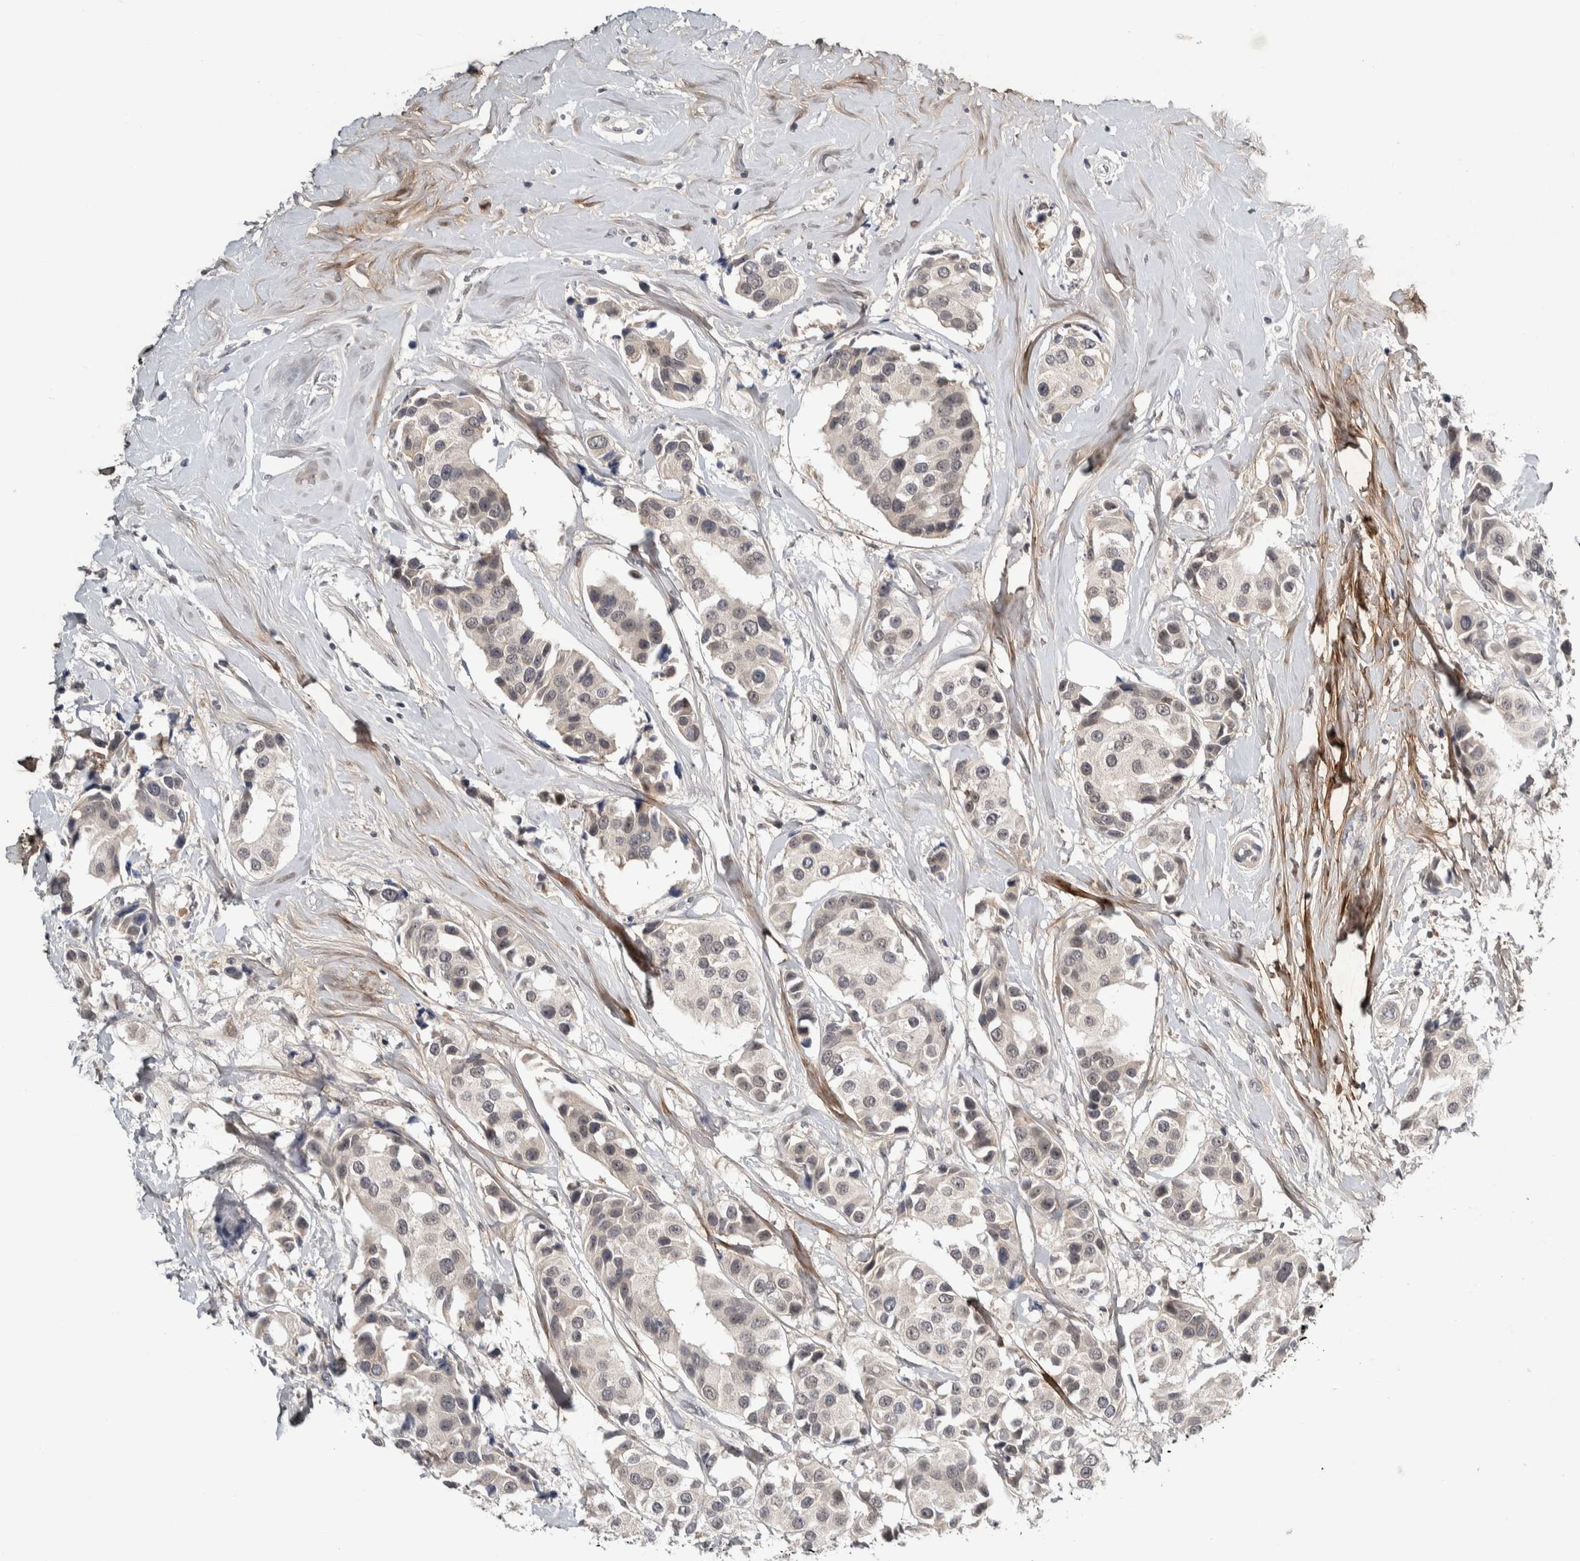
{"staining": {"intensity": "weak", "quantity": "25%-75%", "location": "nuclear"}, "tissue": "breast cancer", "cell_type": "Tumor cells", "image_type": "cancer", "snomed": [{"axis": "morphology", "description": "Normal tissue, NOS"}, {"axis": "morphology", "description": "Duct carcinoma"}, {"axis": "topography", "description": "Breast"}], "caption": "Immunohistochemical staining of human breast intraductal carcinoma displays low levels of weak nuclear expression in approximately 25%-75% of tumor cells.", "gene": "ASPN", "patient": {"sex": "female", "age": 39}}